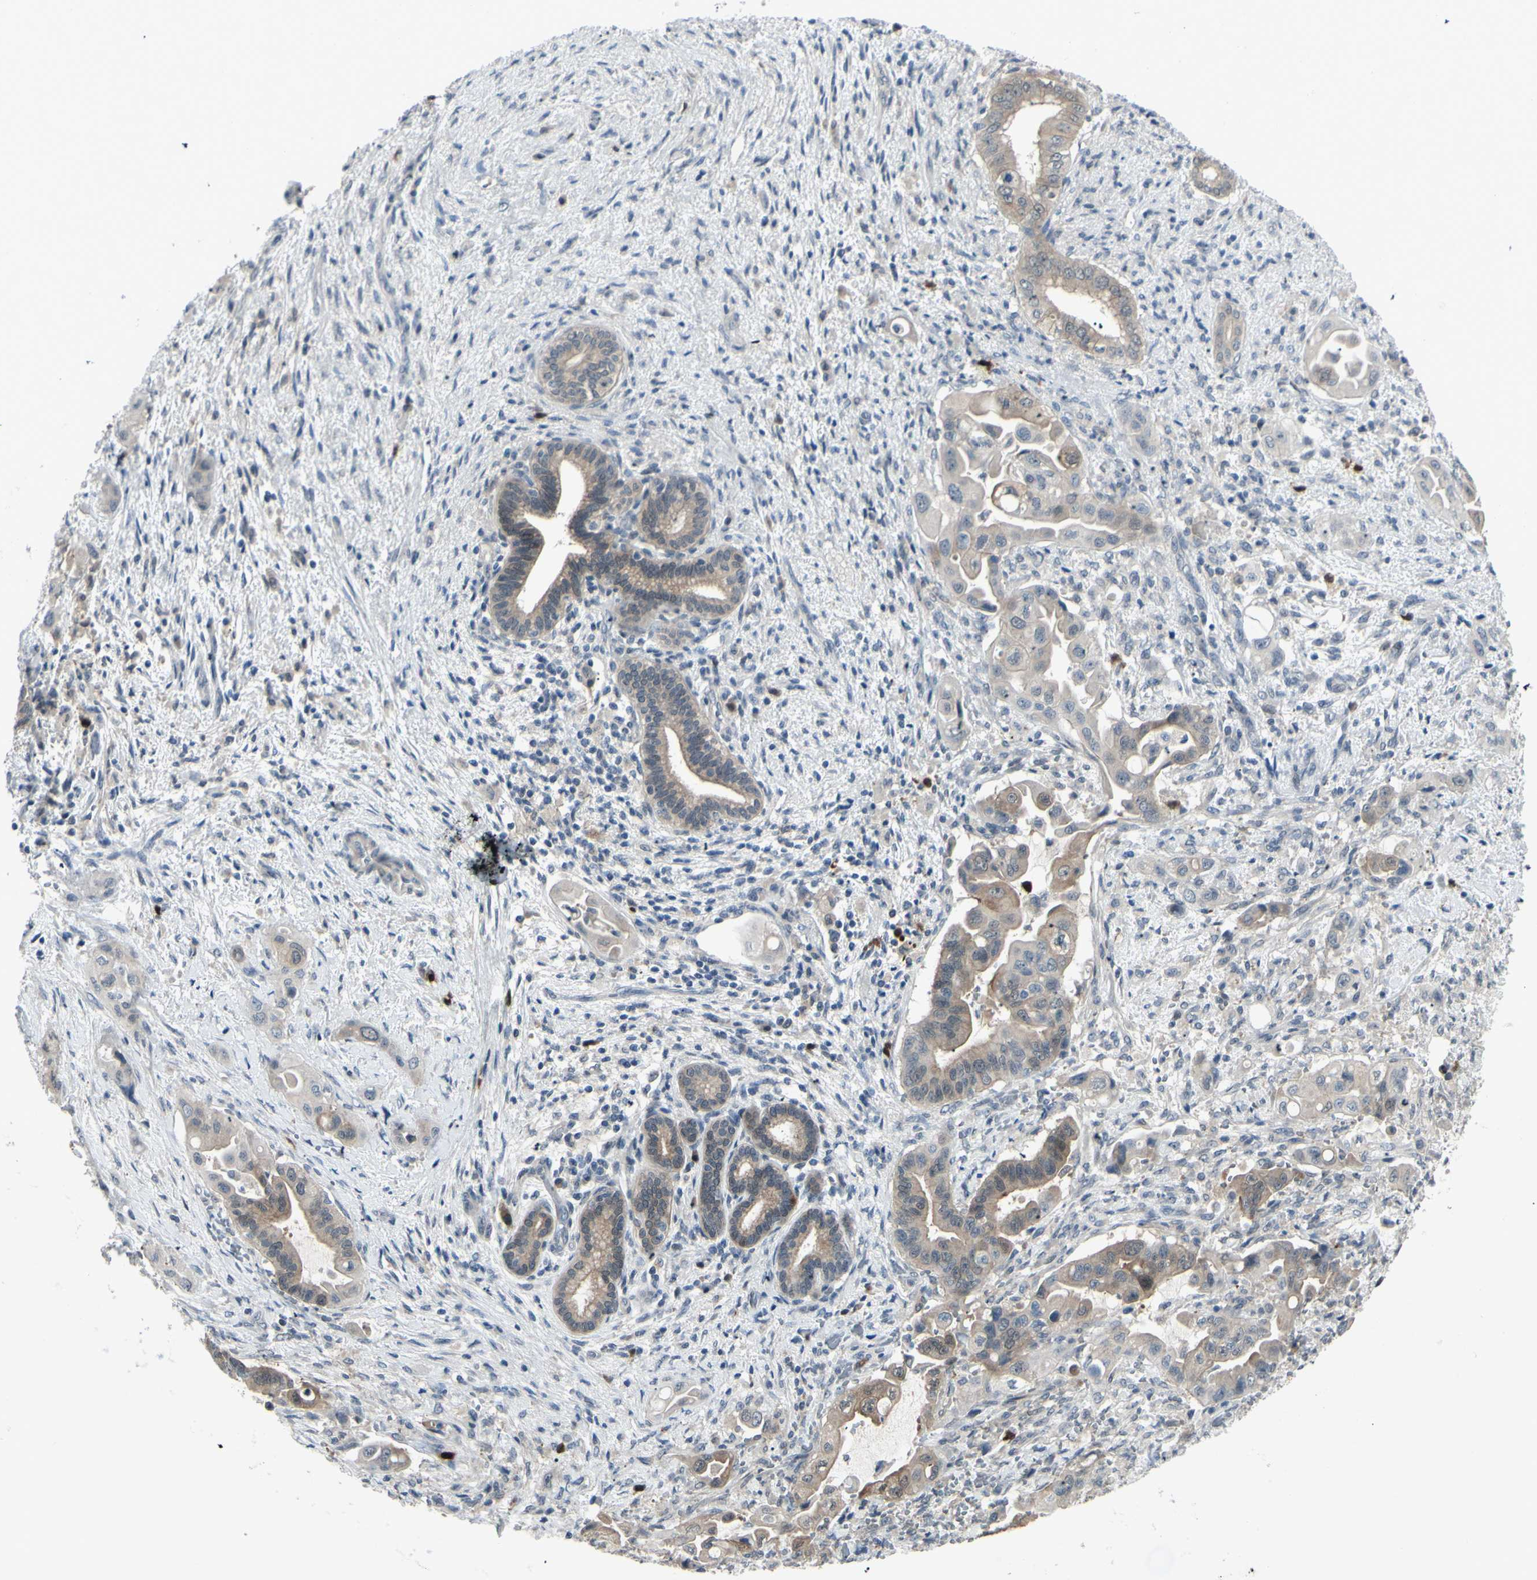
{"staining": {"intensity": "moderate", "quantity": ">75%", "location": "cytoplasmic/membranous"}, "tissue": "liver cancer", "cell_type": "Tumor cells", "image_type": "cancer", "snomed": [{"axis": "morphology", "description": "Cholangiocarcinoma"}, {"axis": "topography", "description": "Liver"}], "caption": "A brown stain labels moderate cytoplasmic/membranous positivity of a protein in liver cancer (cholangiocarcinoma) tumor cells.", "gene": "ETNK1", "patient": {"sex": "female", "age": 61}}